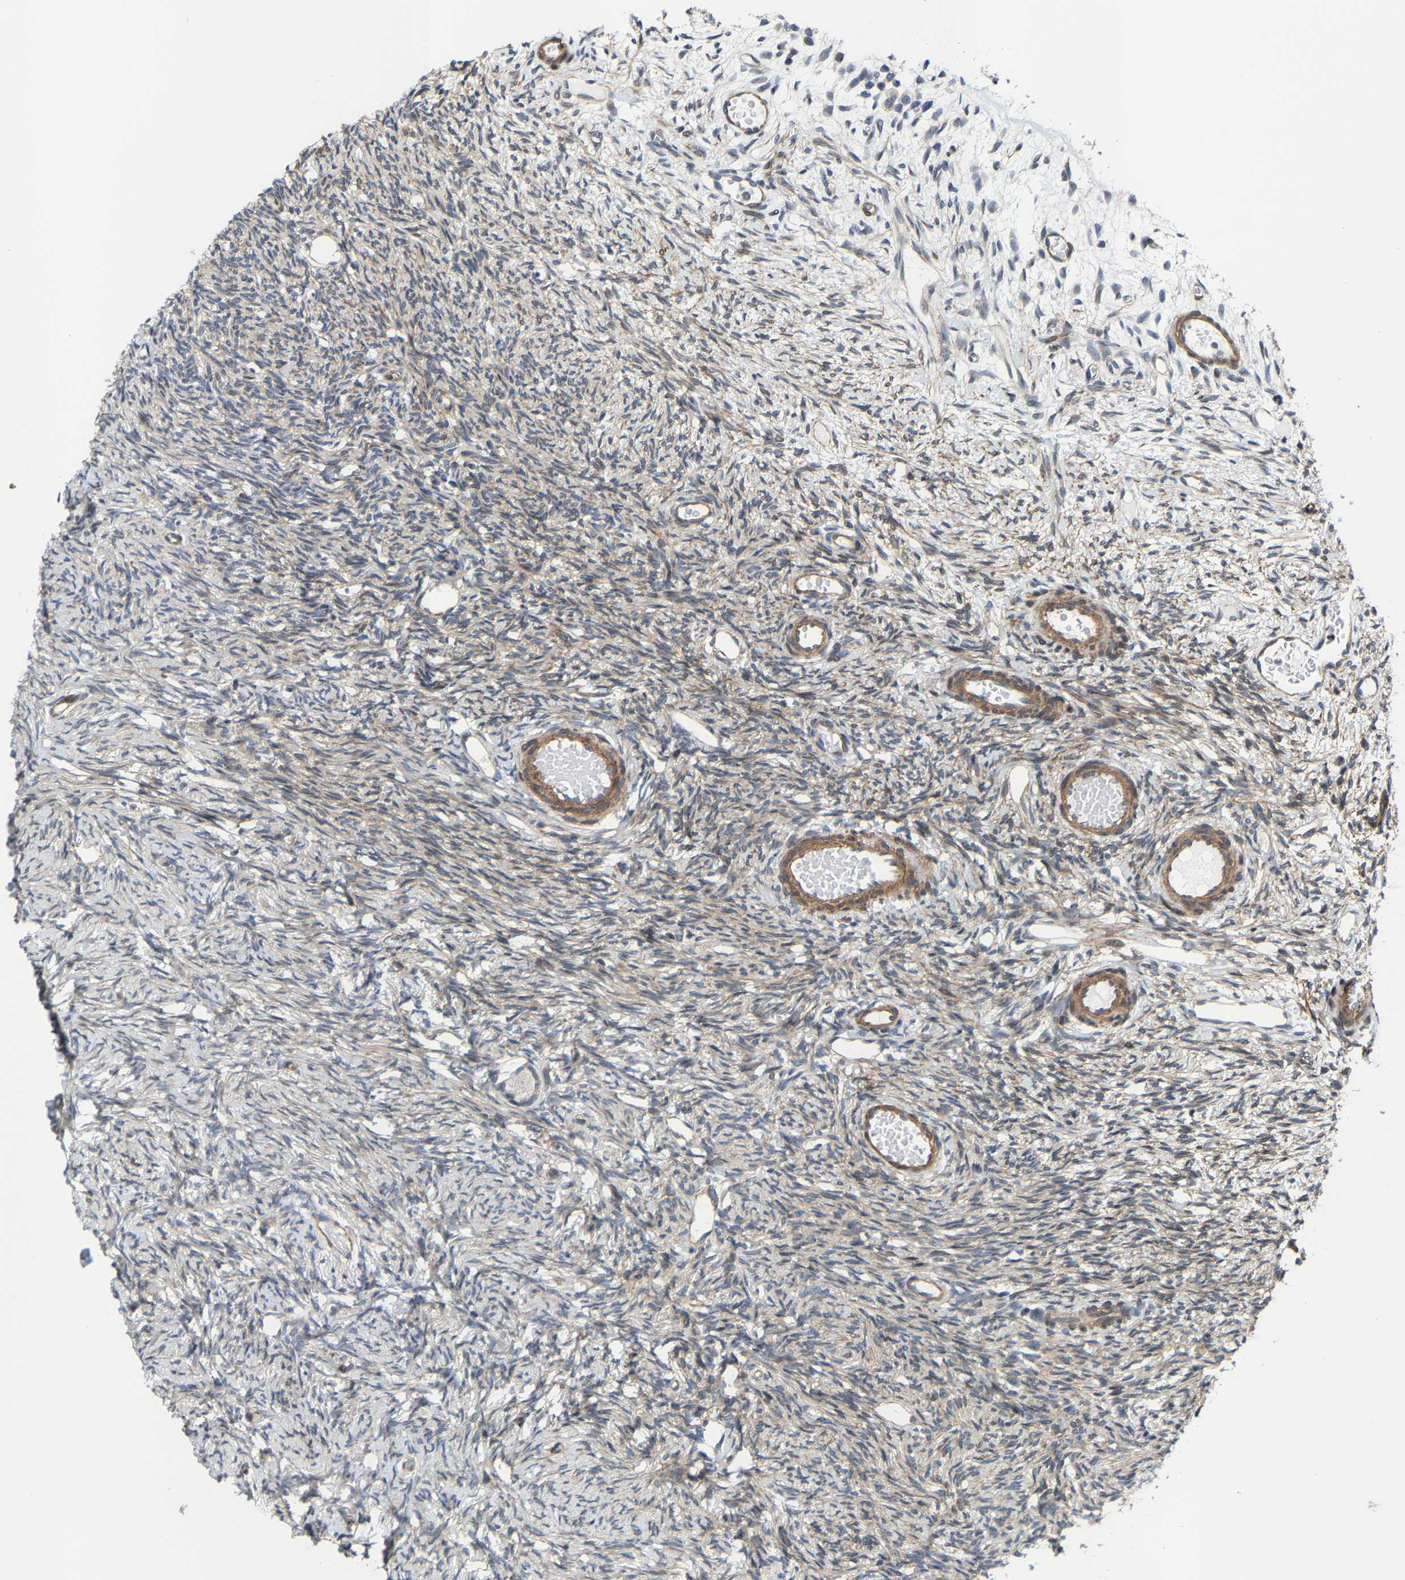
{"staining": {"intensity": "negative", "quantity": "none", "location": "none"}, "tissue": "ovary", "cell_type": "Follicle cells", "image_type": "normal", "snomed": [{"axis": "morphology", "description": "Normal tissue, NOS"}, {"axis": "topography", "description": "Ovary"}], "caption": "This is an IHC photomicrograph of unremarkable ovary. There is no expression in follicle cells.", "gene": "TGFB1I1", "patient": {"sex": "female", "age": 33}}